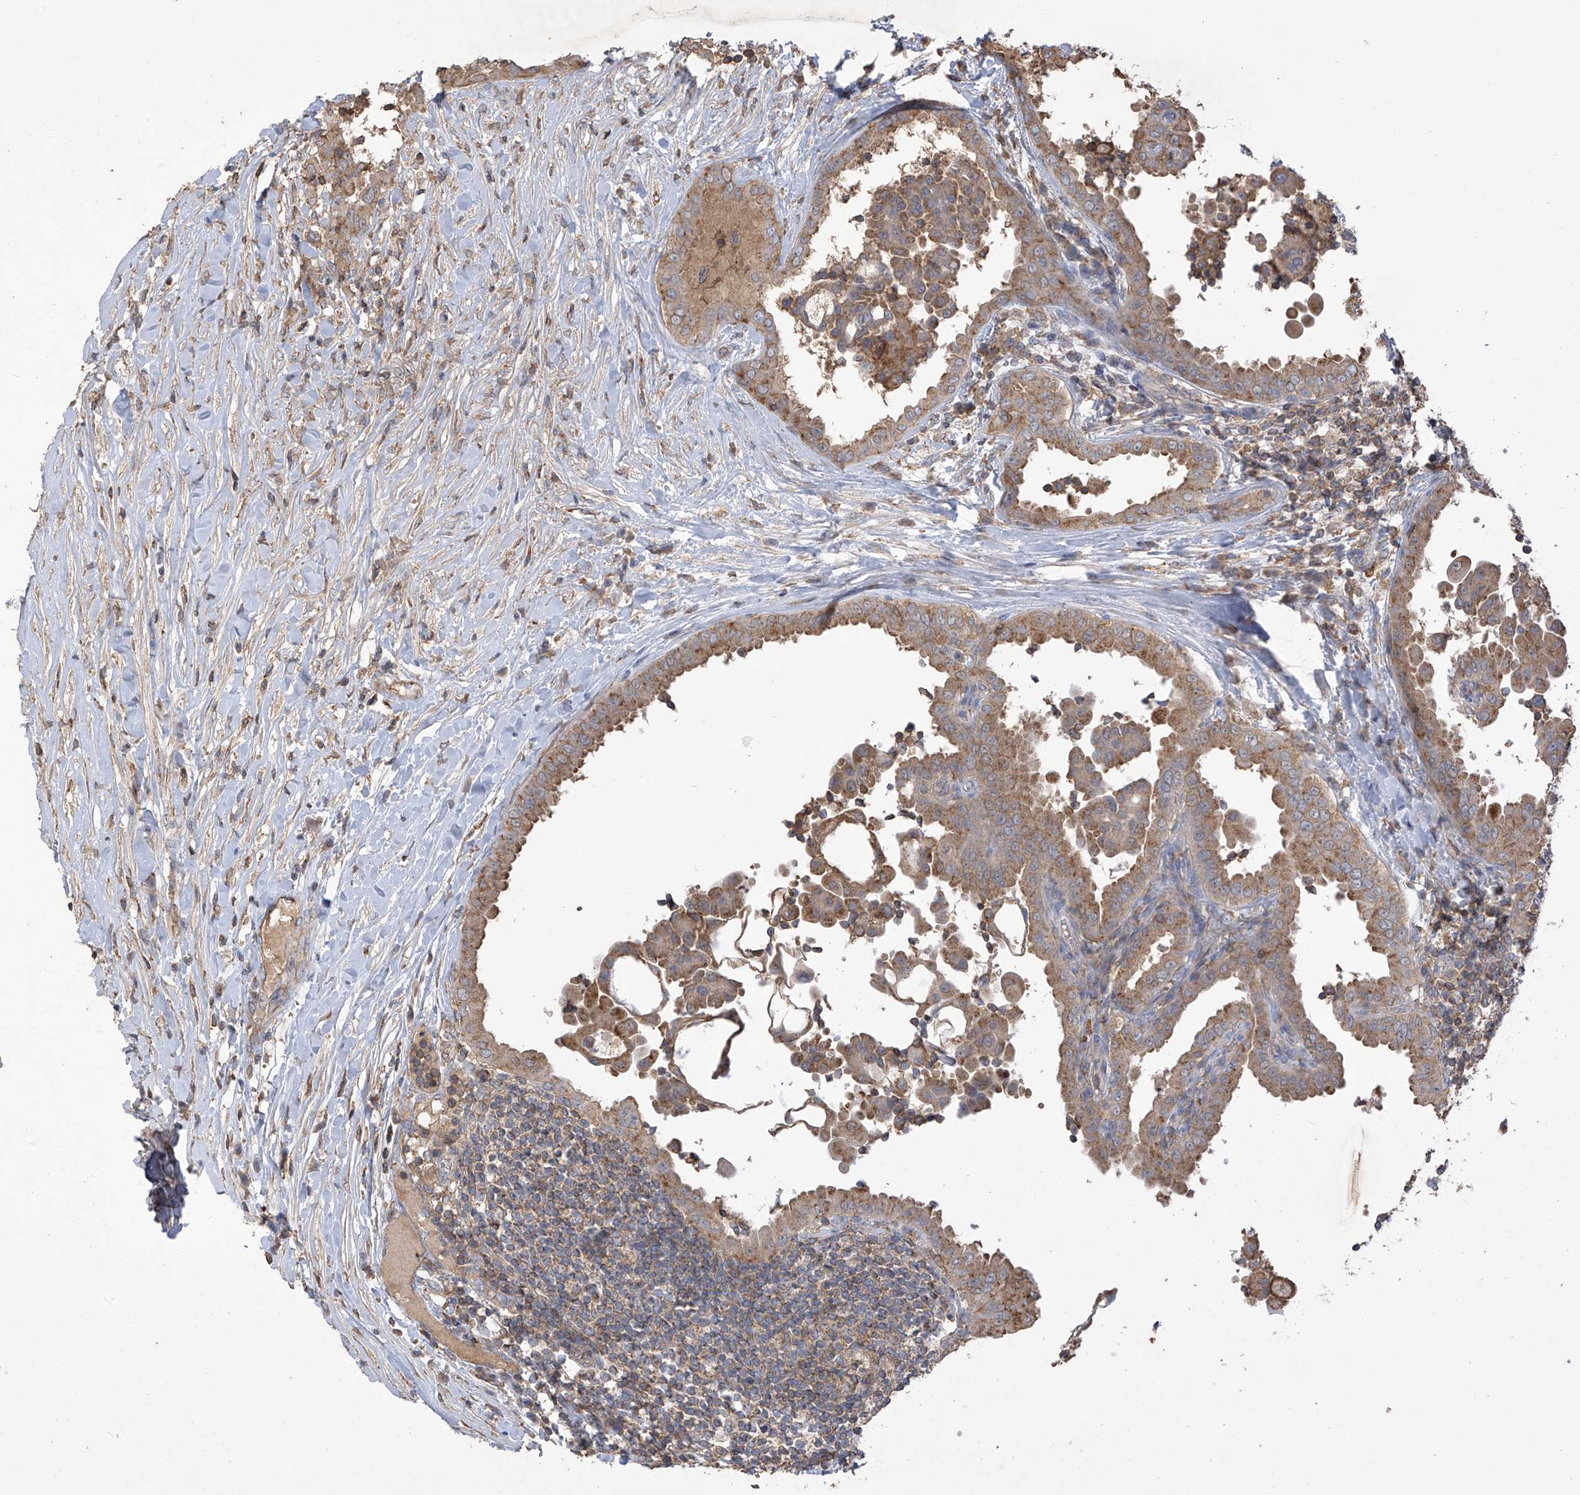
{"staining": {"intensity": "moderate", "quantity": ">75%", "location": "cytoplasmic/membranous"}, "tissue": "thyroid cancer", "cell_type": "Tumor cells", "image_type": "cancer", "snomed": [{"axis": "morphology", "description": "Papillary adenocarcinoma, NOS"}, {"axis": "topography", "description": "Thyroid gland"}], "caption": "This is an image of immunohistochemistry staining of thyroid cancer, which shows moderate staining in the cytoplasmic/membranous of tumor cells.", "gene": "COX10", "patient": {"sex": "male", "age": 33}}